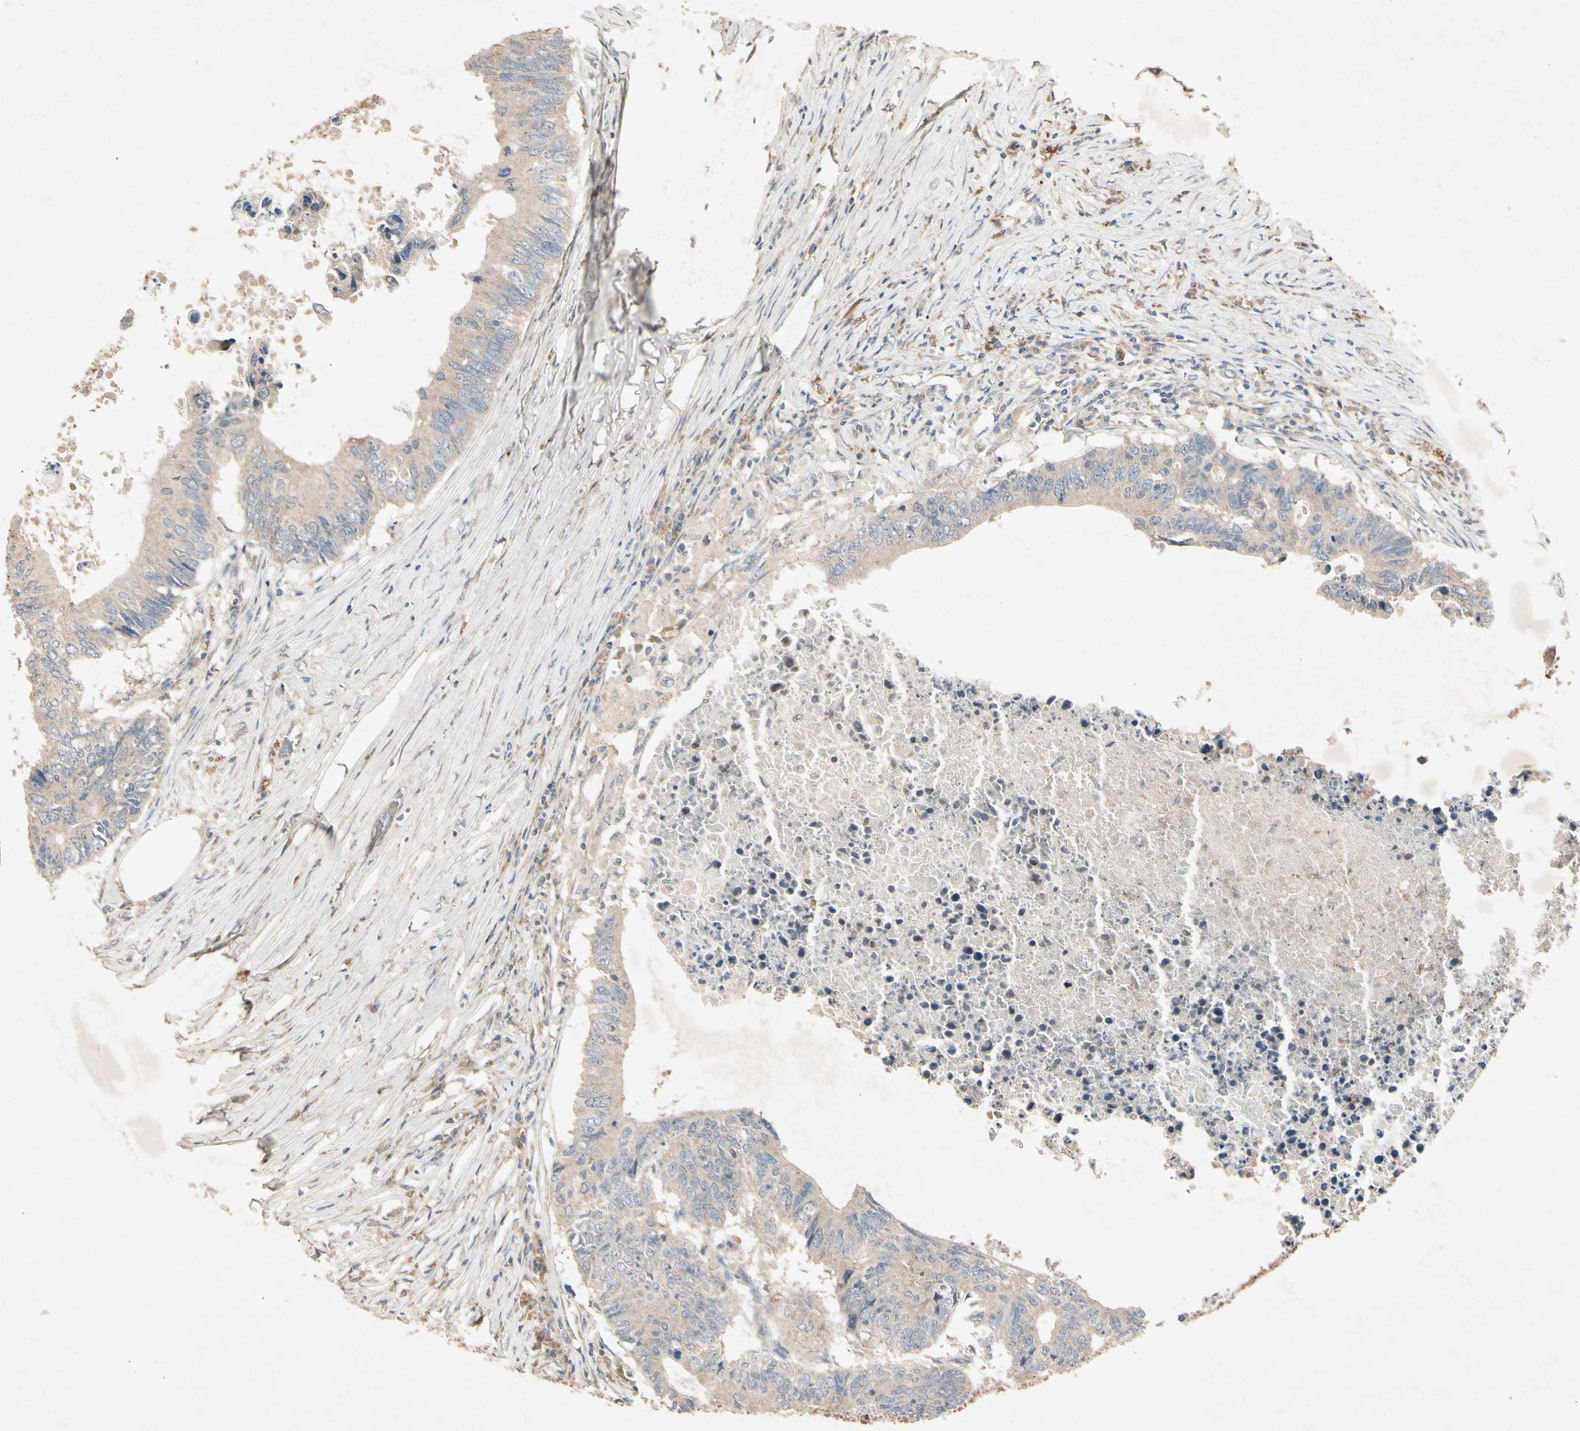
{"staining": {"intensity": "weak", "quantity": ">75%", "location": "cytoplasmic/membranous"}, "tissue": "colorectal cancer", "cell_type": "Tumor cells", "image_type": "cancer", "snomed": [{"axis": "morphology", "description": "Adenocarcinoma, NOS"}, {"axis": "topography", "description": "Colon"}], "caption": "Immunohistochemistry (IHC) staining of colorectal cancer (adenocarcinoma), which demonstrates low levels of weak cytoplasmic/membranous positivity in about >75% of tumor cells indicating weak cytoplasmic/membranous protein positivity. The staining was performed using DAB (3,3'-diaminobenzidine) (brown) for protein detection and nuclei were counterstained in hematoxylin (blue).", "gene": "GPLD1", "patient": {"sex": "male", "age": 71}}